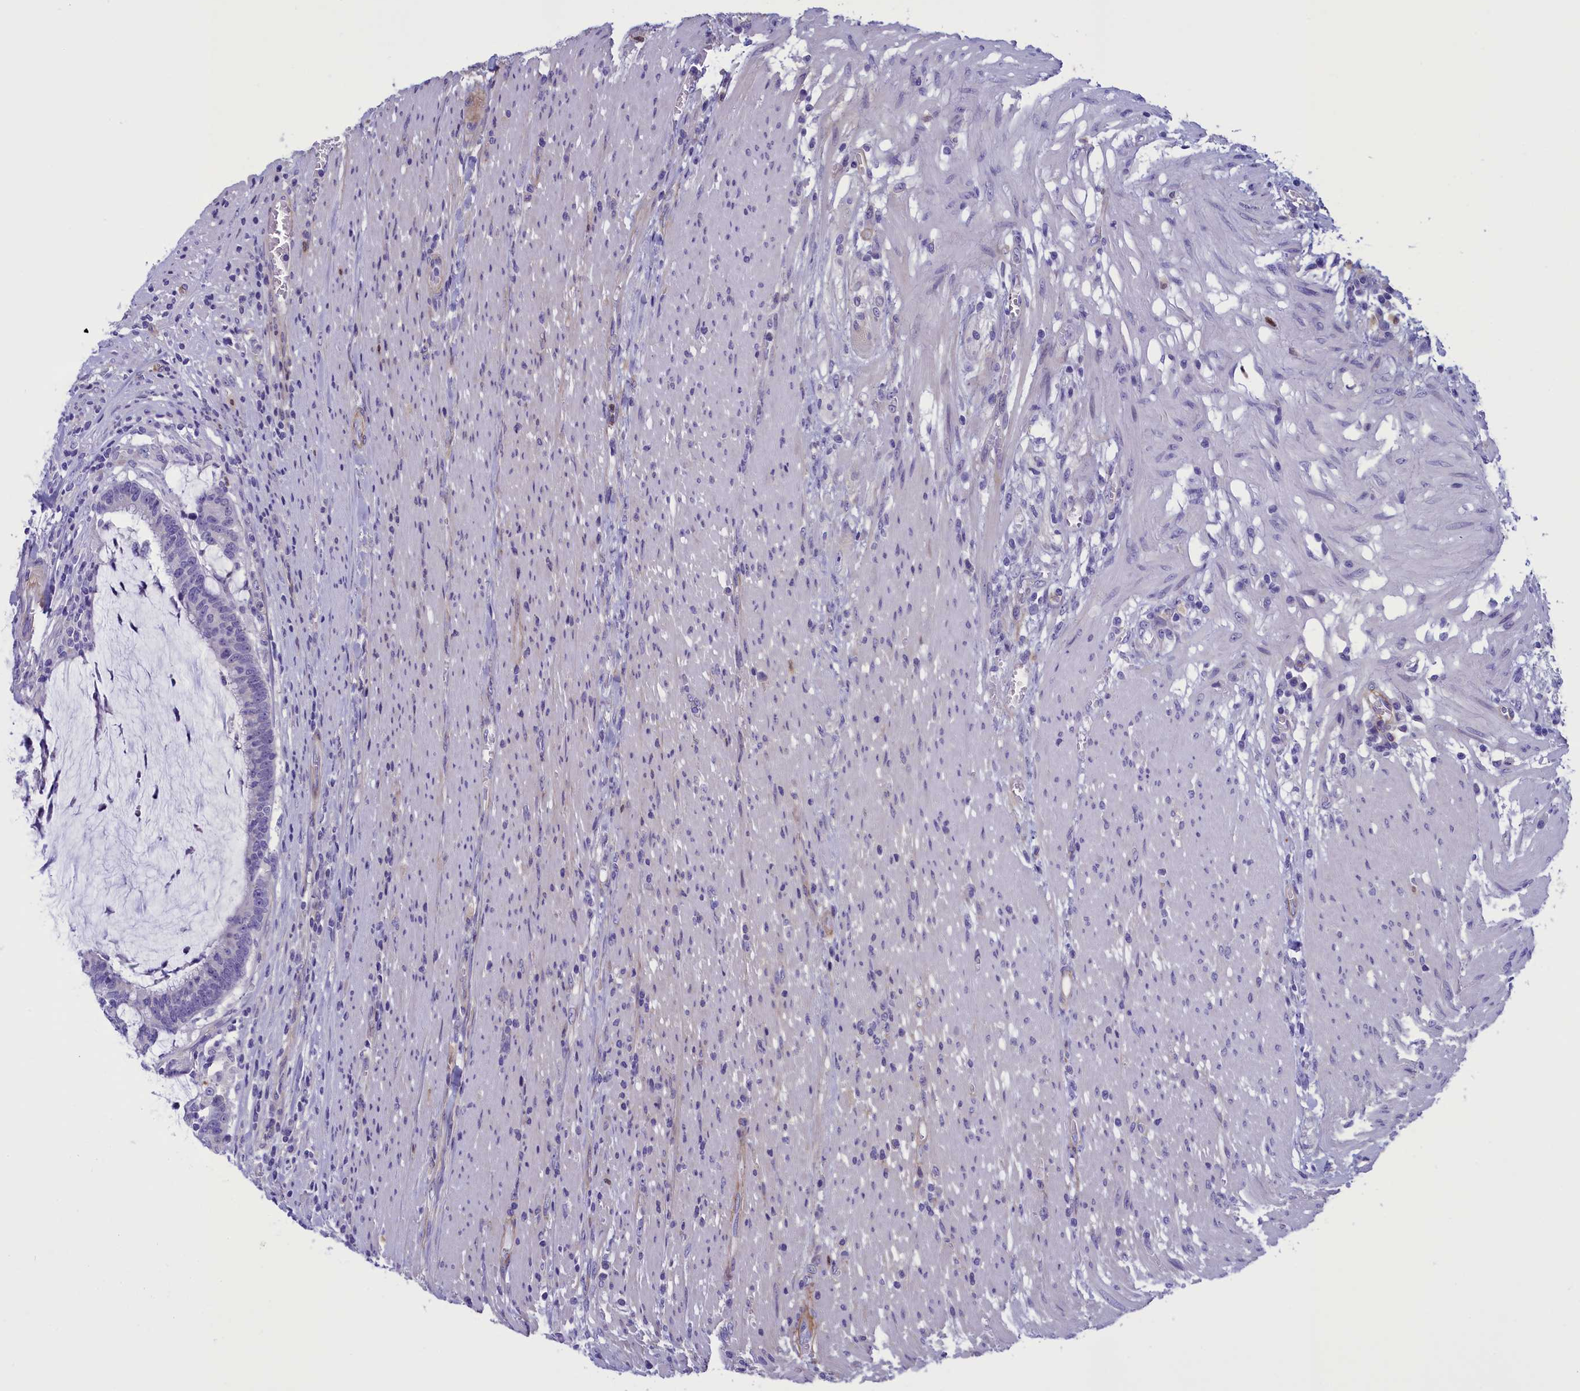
{"staining": {"intensity": "negative", "quantity": "none", "location": "none"}, "tissue": "colorectal cancer", "cell_type": "Tumor cells", "image_type": "cancer", "snomed": [{"axis": "morphology", "description": "Adenocarcinoma, NOS"}, {"axis": "topography", "description": "Rectum"}], "caption": "High power microscopy histopathology image of an immunohistochemistry histopathology image of adenocarcinoma (colorectal), revealing no significant expression in tumor cells. (DAB IHC with hematoxylin counter stain).", "gene": "LOXL1", "patient": {"sex": "female", "age": 77}}